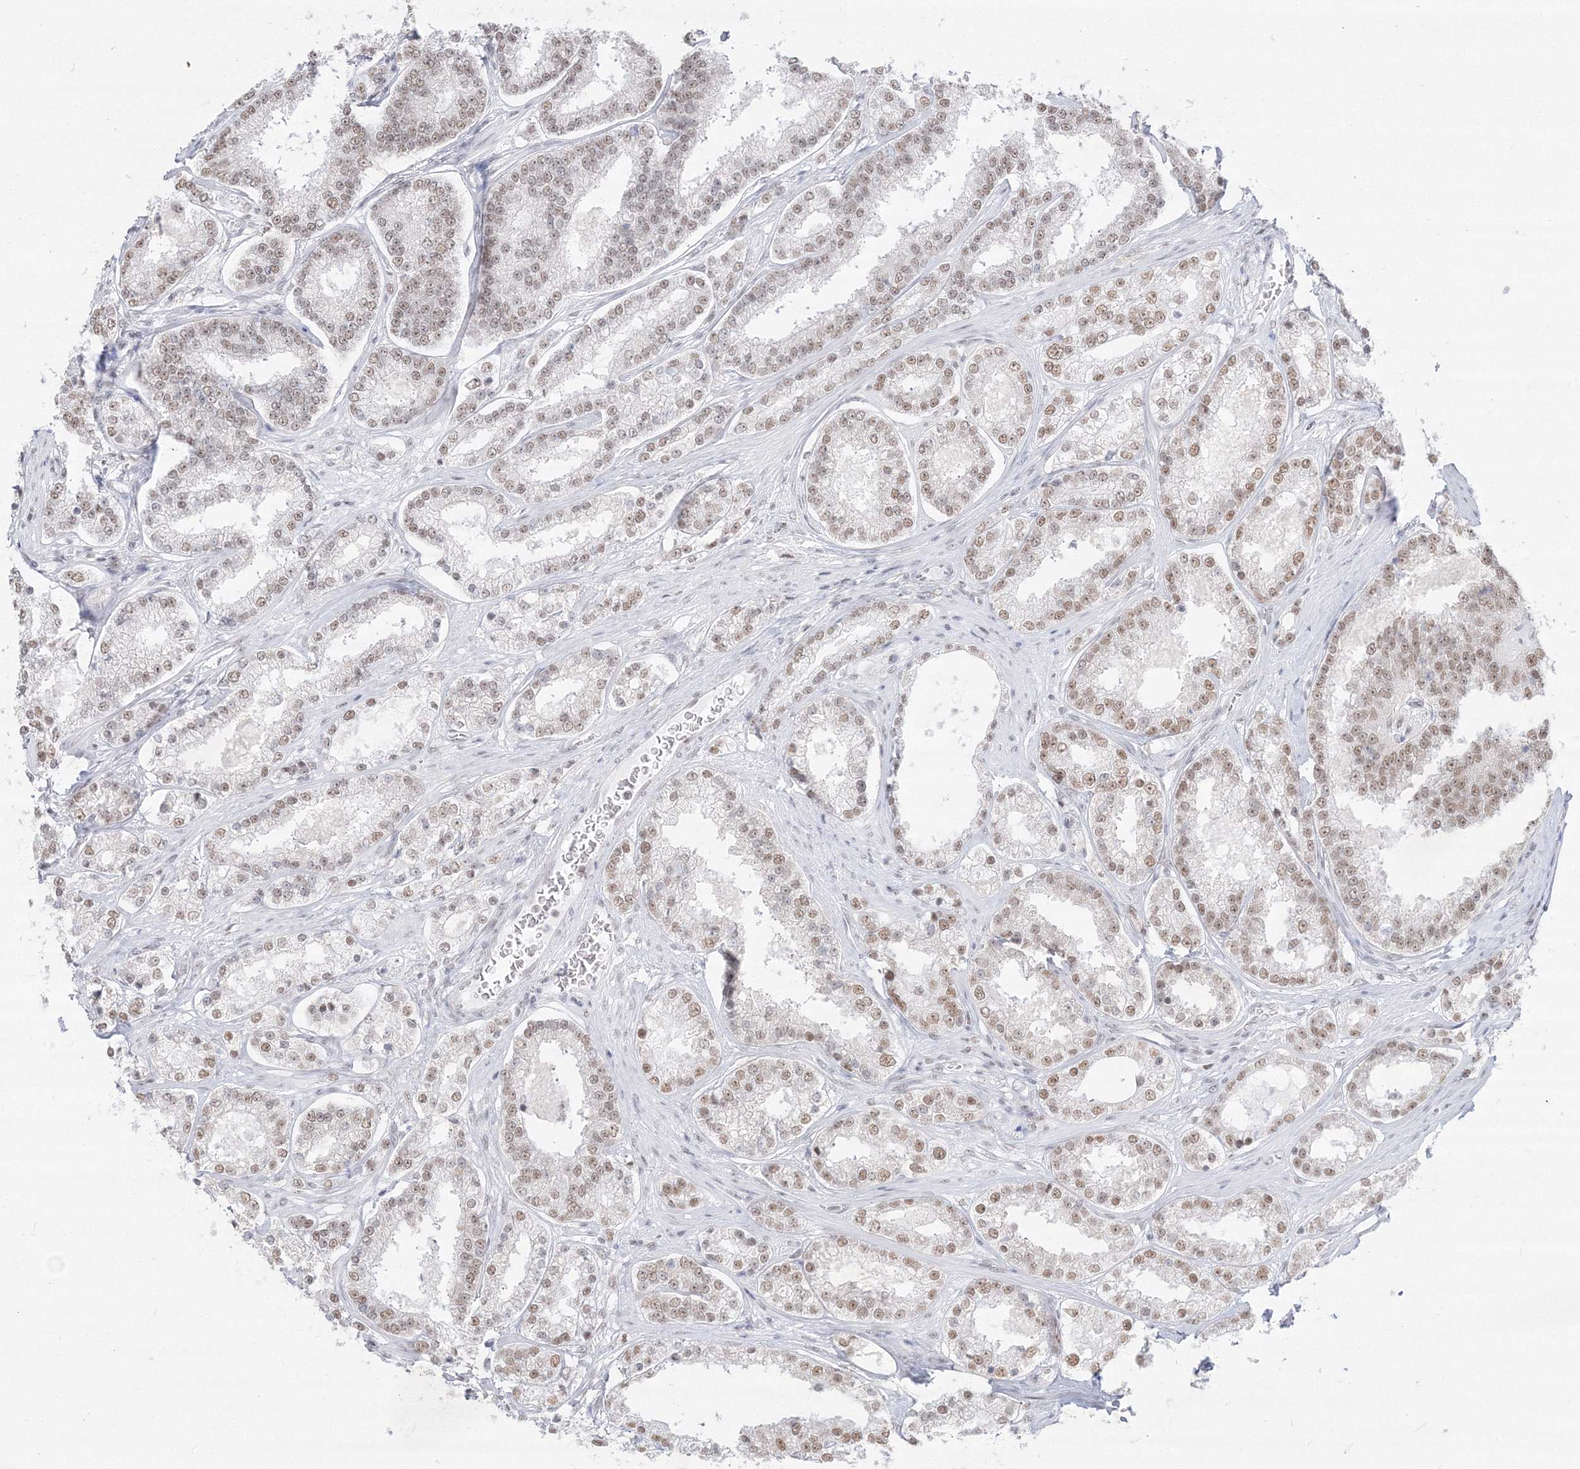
{"staining": {"intensity": "moderate", "quantity": ">75%", "location": "nuclear"}, "tissue": "prostate cancer", "cell_type": "Tumor cells", "image_type": "cancer", "snomed": [{"axis": "morphology", "description": "Normal tissue, NOS"}, {"axis": "morphology", "description": "Adenocarcinoma, High grade"}, {"axis": "topography", "description": "Prostate"}], "caption": "High-power microscopy captured an immunohistochemistry image of prostate cancer (high-grade adenocarcinoma), revealing moderate nuclear staining in approximately >75% of tumor cells. (brown staining indicates protein expression, while blue staining denotes nuclei).", "gene": "PPP4R2", "patient": {"sex": "male", "age": 83}}